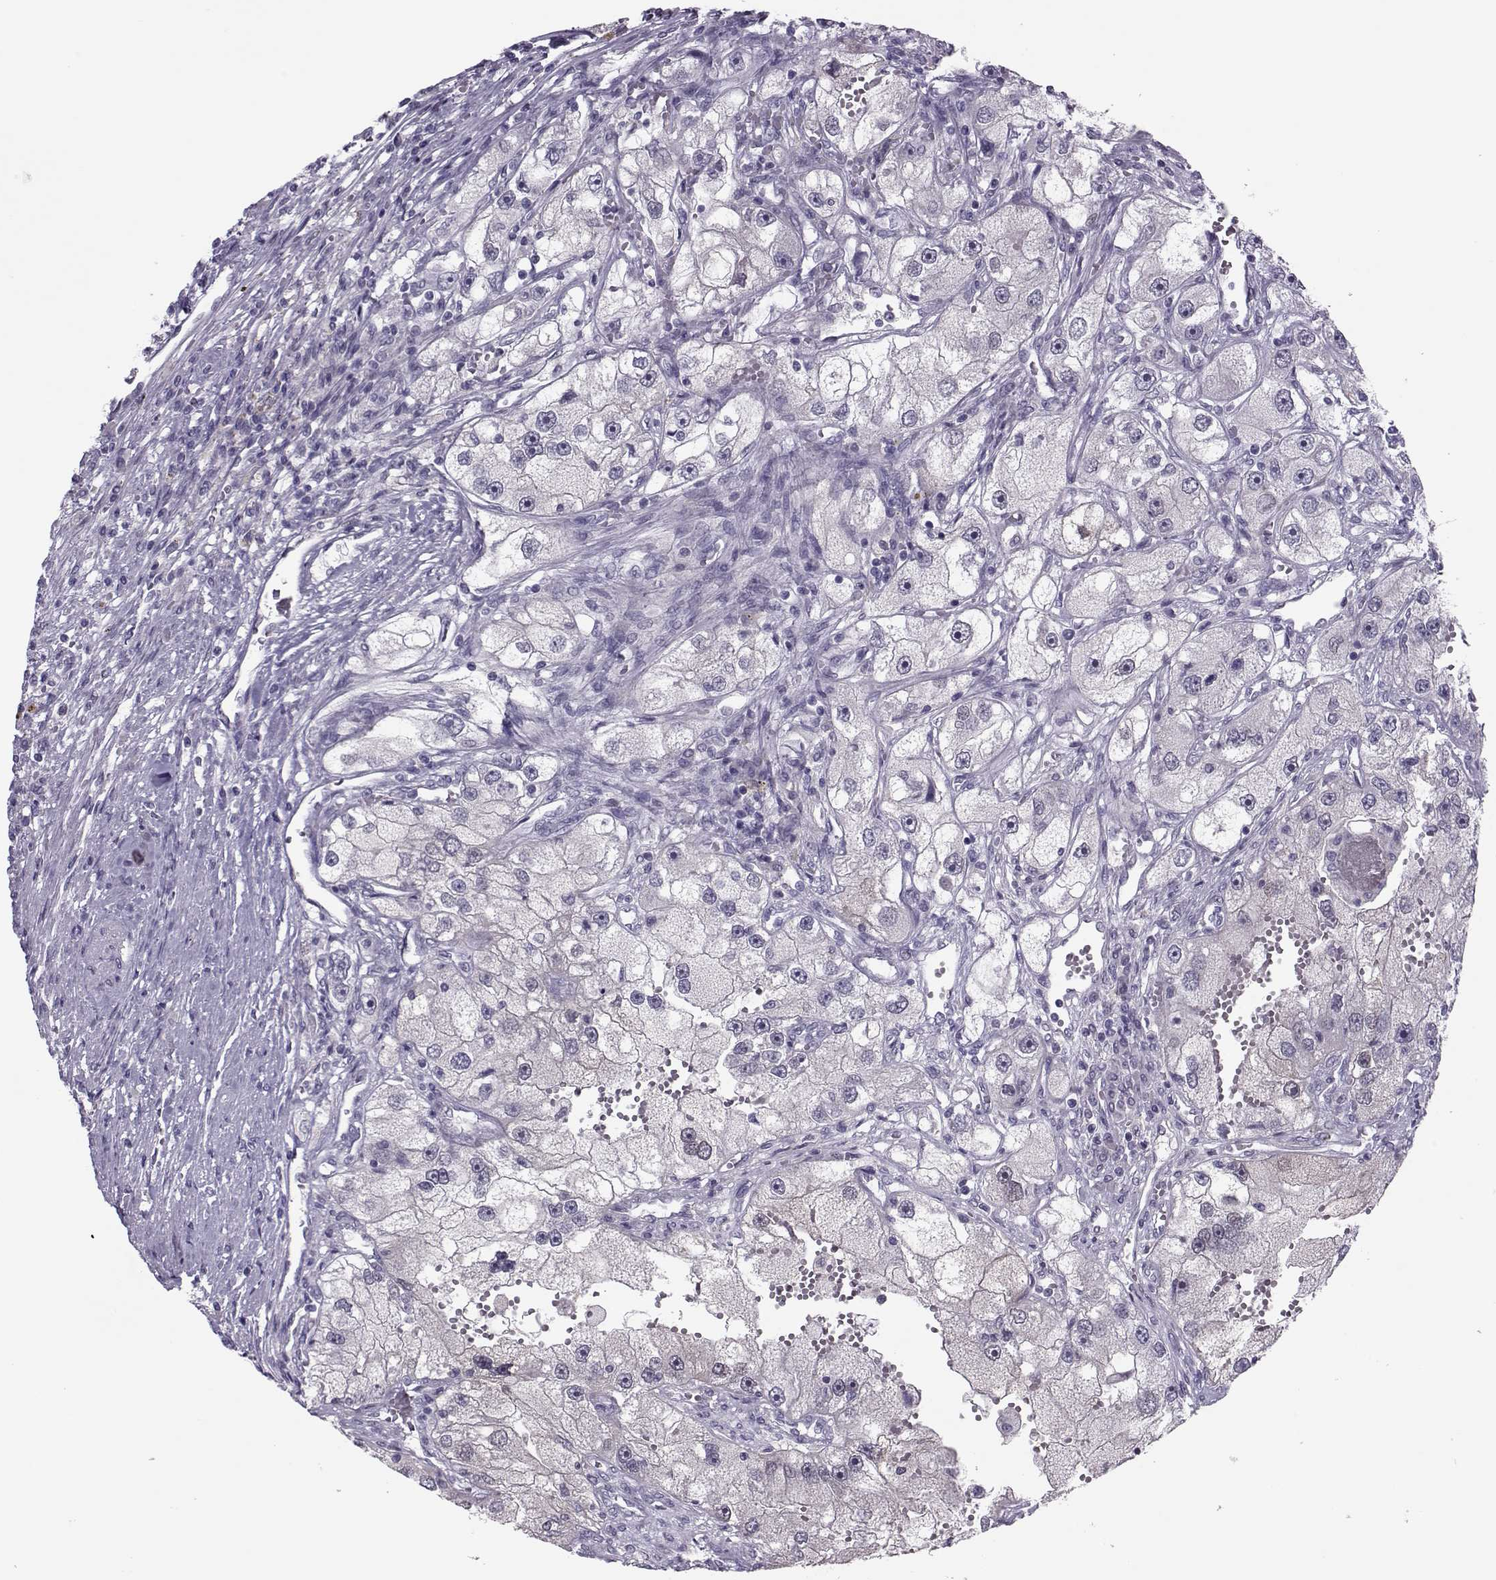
{"staining": {"intensity": "negative", "quantity": "none", "location": "none"}, "tissue": "renal cancer", "cell_type": "Tumor cells", "image_type": "cancer", "snomed": [{"axis": "morphology", "description": "Adenocarcinoma, NOS"}, {"axis": "topography", "description": "Kidney"}], "caption": "Tumor cells show no significant protein staining in renal adenocarcinoma.", "gene": "ASRGL1", "patient": {"sex": "male", "age": 63}}